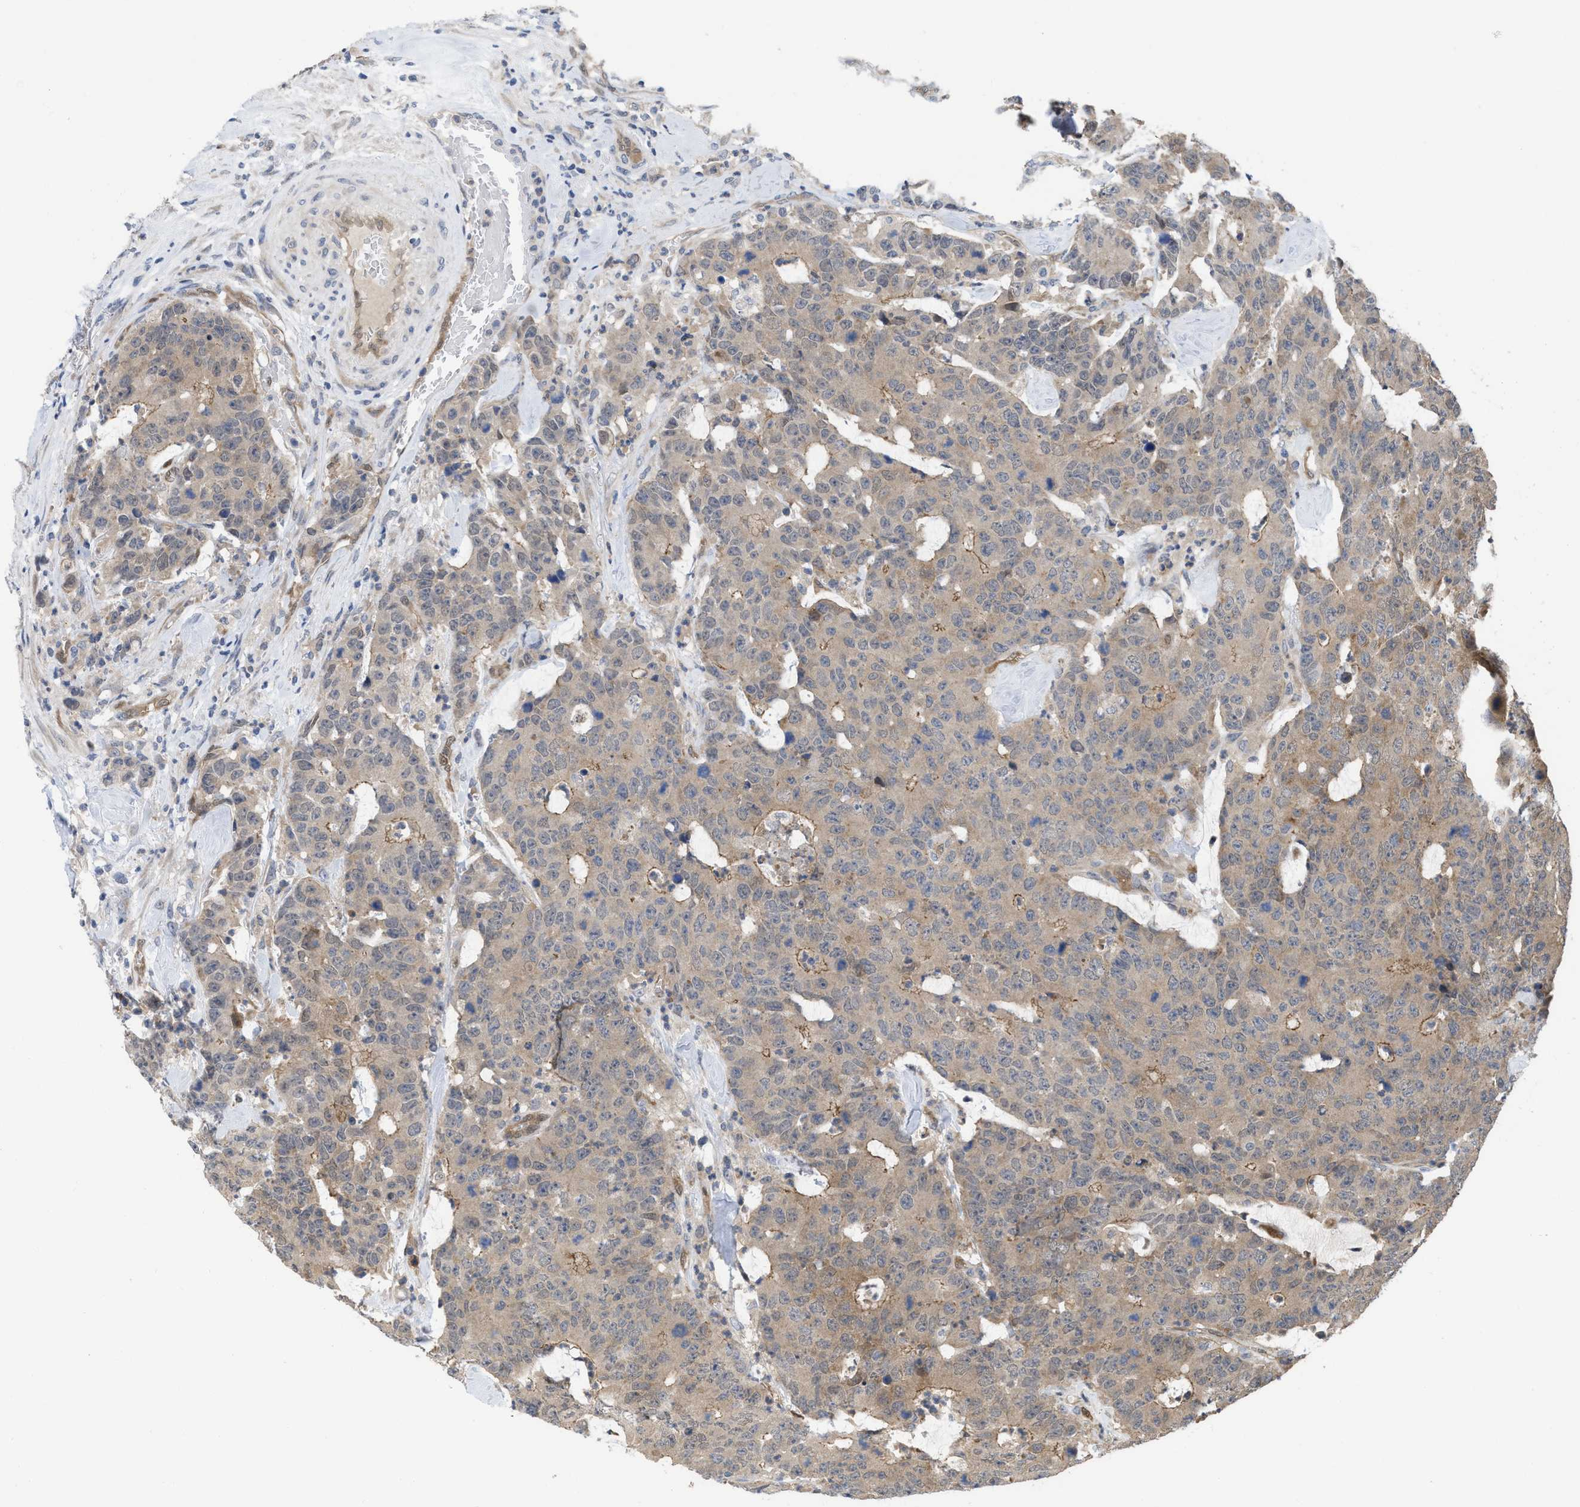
{"staining": {"intensity": "moderate", "quantity": ">75%", "location": "cytoplasmic/membranous"}, "tissue": "colorectal cancer", "cell_type": "Tumor cells", "image_type": "cancer", "snomed": [{"axis": "morphology", "description": "Adenocarcinoma, NOS"}, {"axis": "topography", "description": "Colon"}], "caption": "Colorectal cancer (adenocarcinoma) stained for a protein displays moderate cytoplasmic/membranous positivity in tumor cells.", "gene": "LDAF1", "patient": {"sex": "female", "age": 86}}